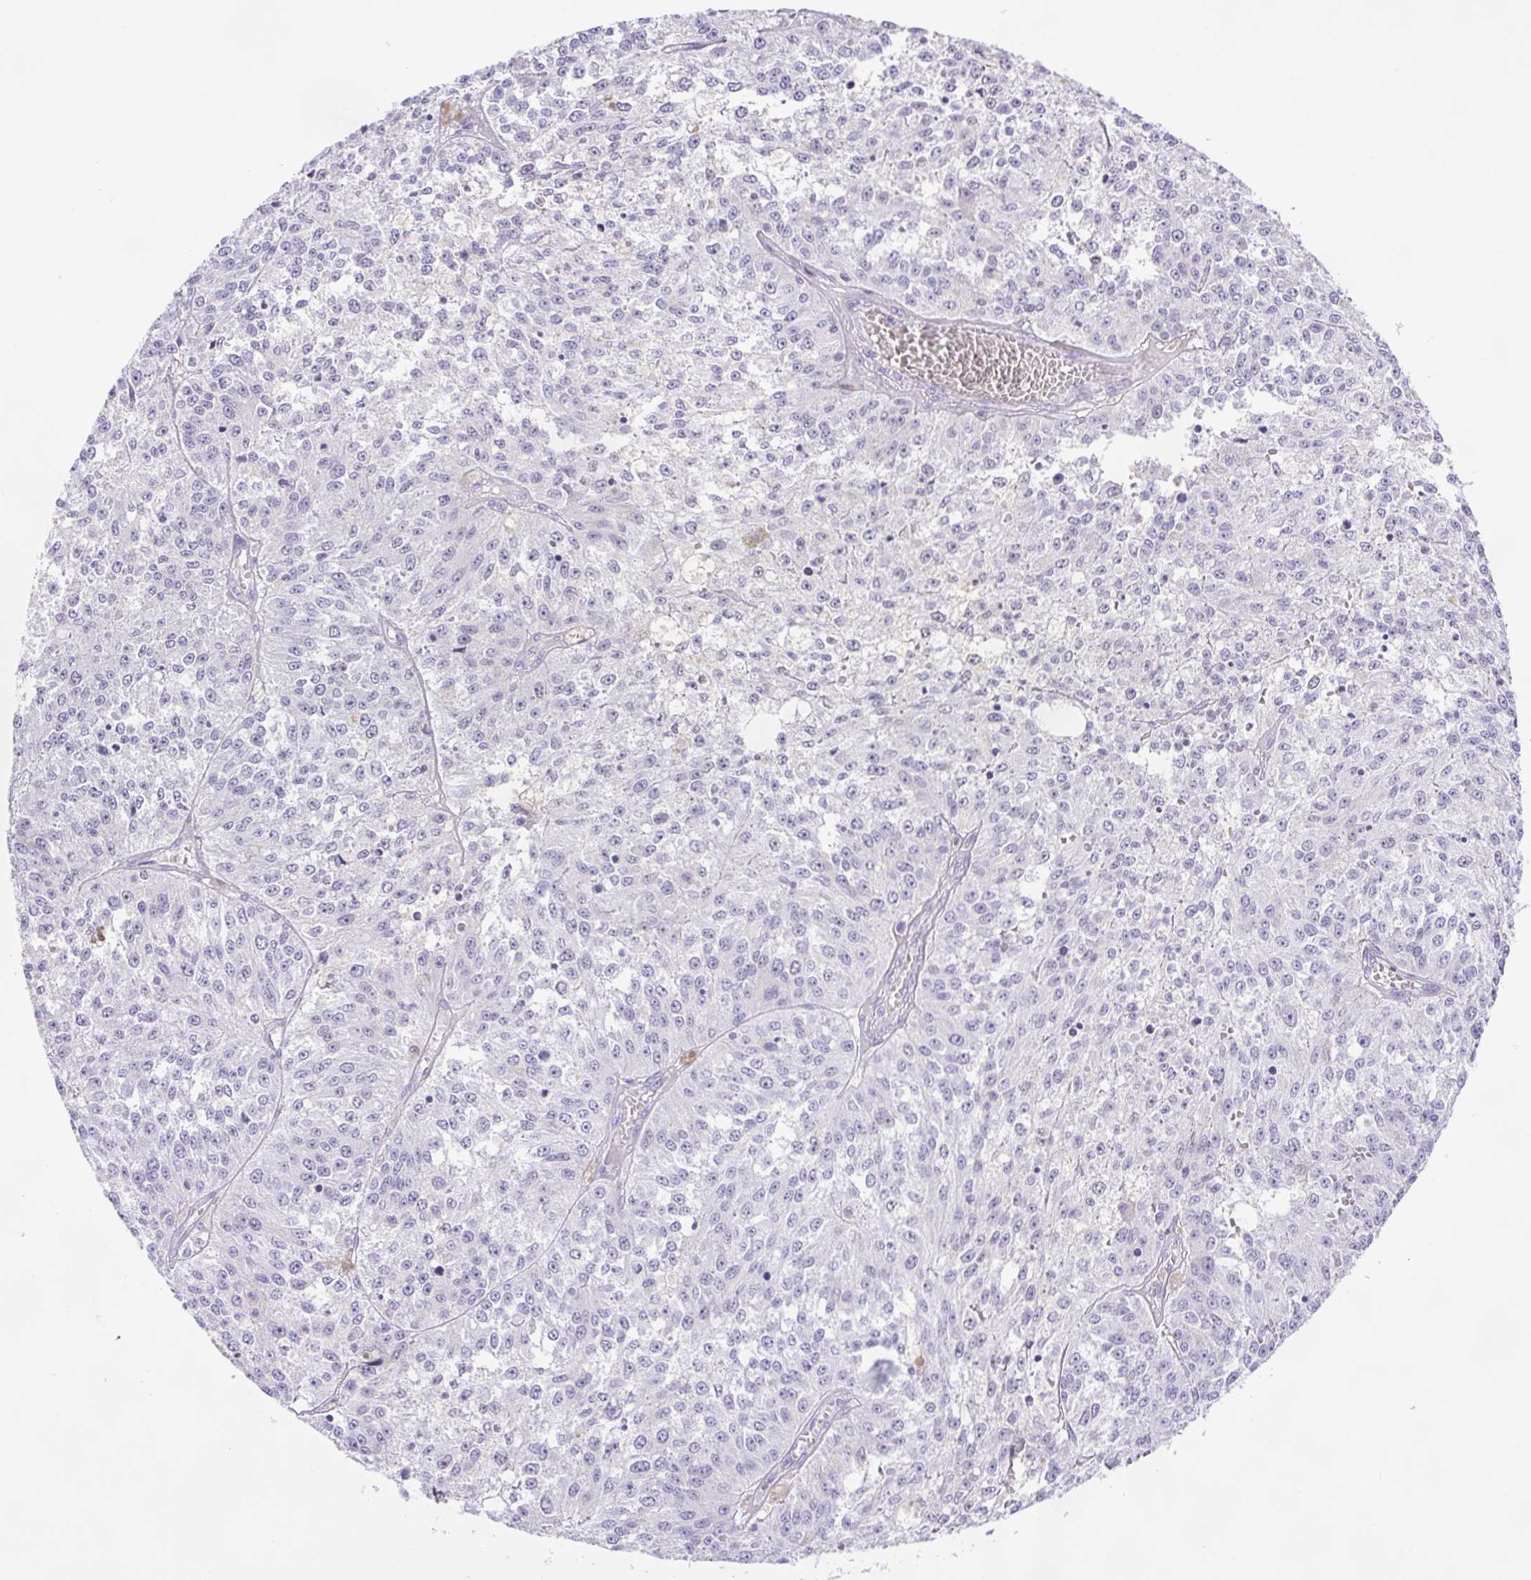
{"staining": {"intensity": "negative", "quantity": "none", "location": "none"}, "tissue": "melanoma", "cell_type": "Tumor cells", "image_type": "cancer", "snomed": [{"axis": "morphology", "description": "Malignant melanoma, Metastatic site"}, {"axis": "topography", "description": "Lymph node"}], "caption": "A photomicrograph of melanoma stained for a protein reveals no brown staining in tumor cells.", "gene": "SYNPR", "patient": {"sex": "female", "age": 64}}